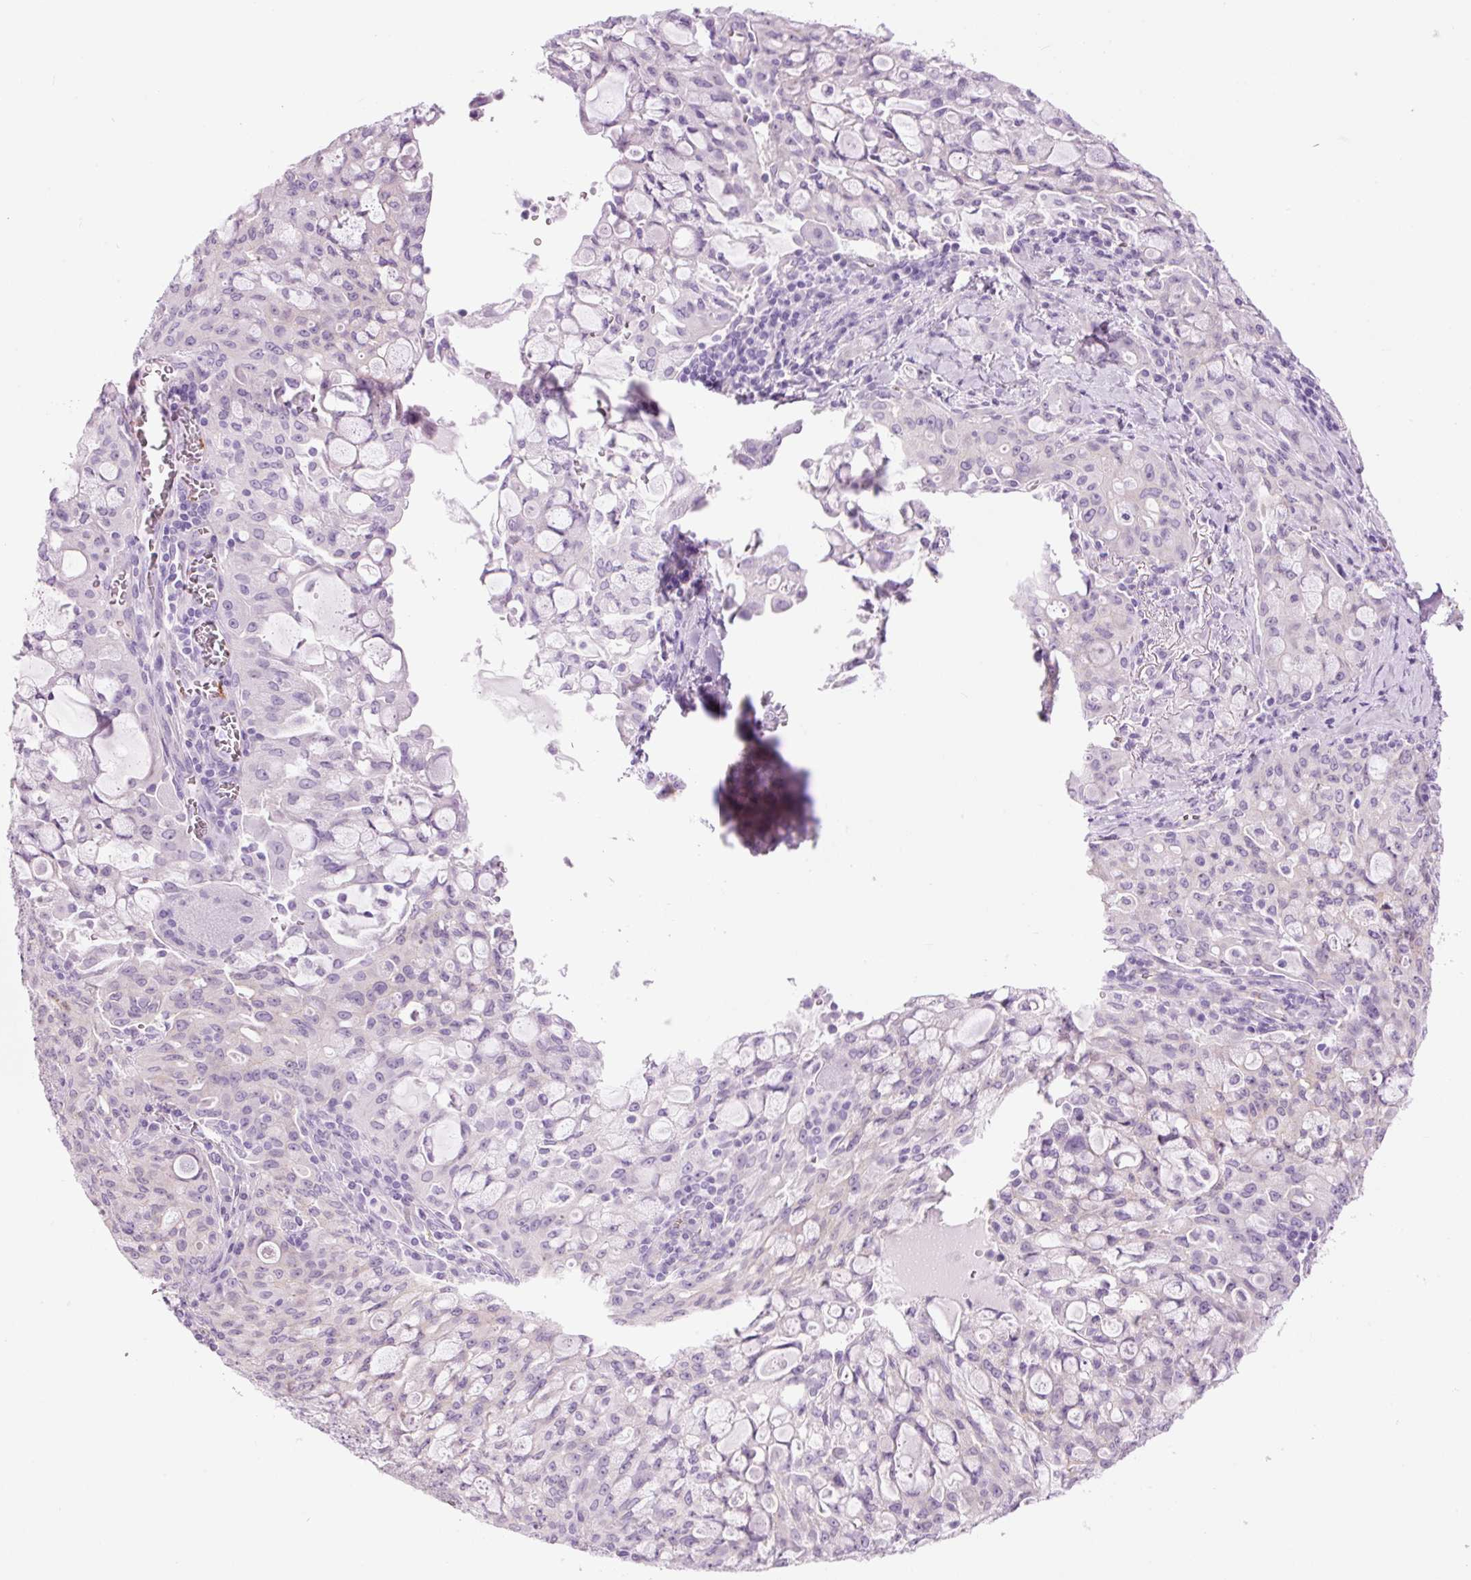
{"staining": {"intensity": "negative", "quantity": "none", "location": "none"}, "tissue": "lung cancer", "cell_type": "Tumor cells", "image_type": "cancer", "snomed": [{"axis": "morphology", "description": "Adenocarcinoma, NOS"}, {"axis": "topography", "description": "Lung"}], "caption": "Image shows no significant protein staining in tumor cells of lung cancer.", "gene": "HSPA4L", "patient": {"sex": "female", "age": 44}}